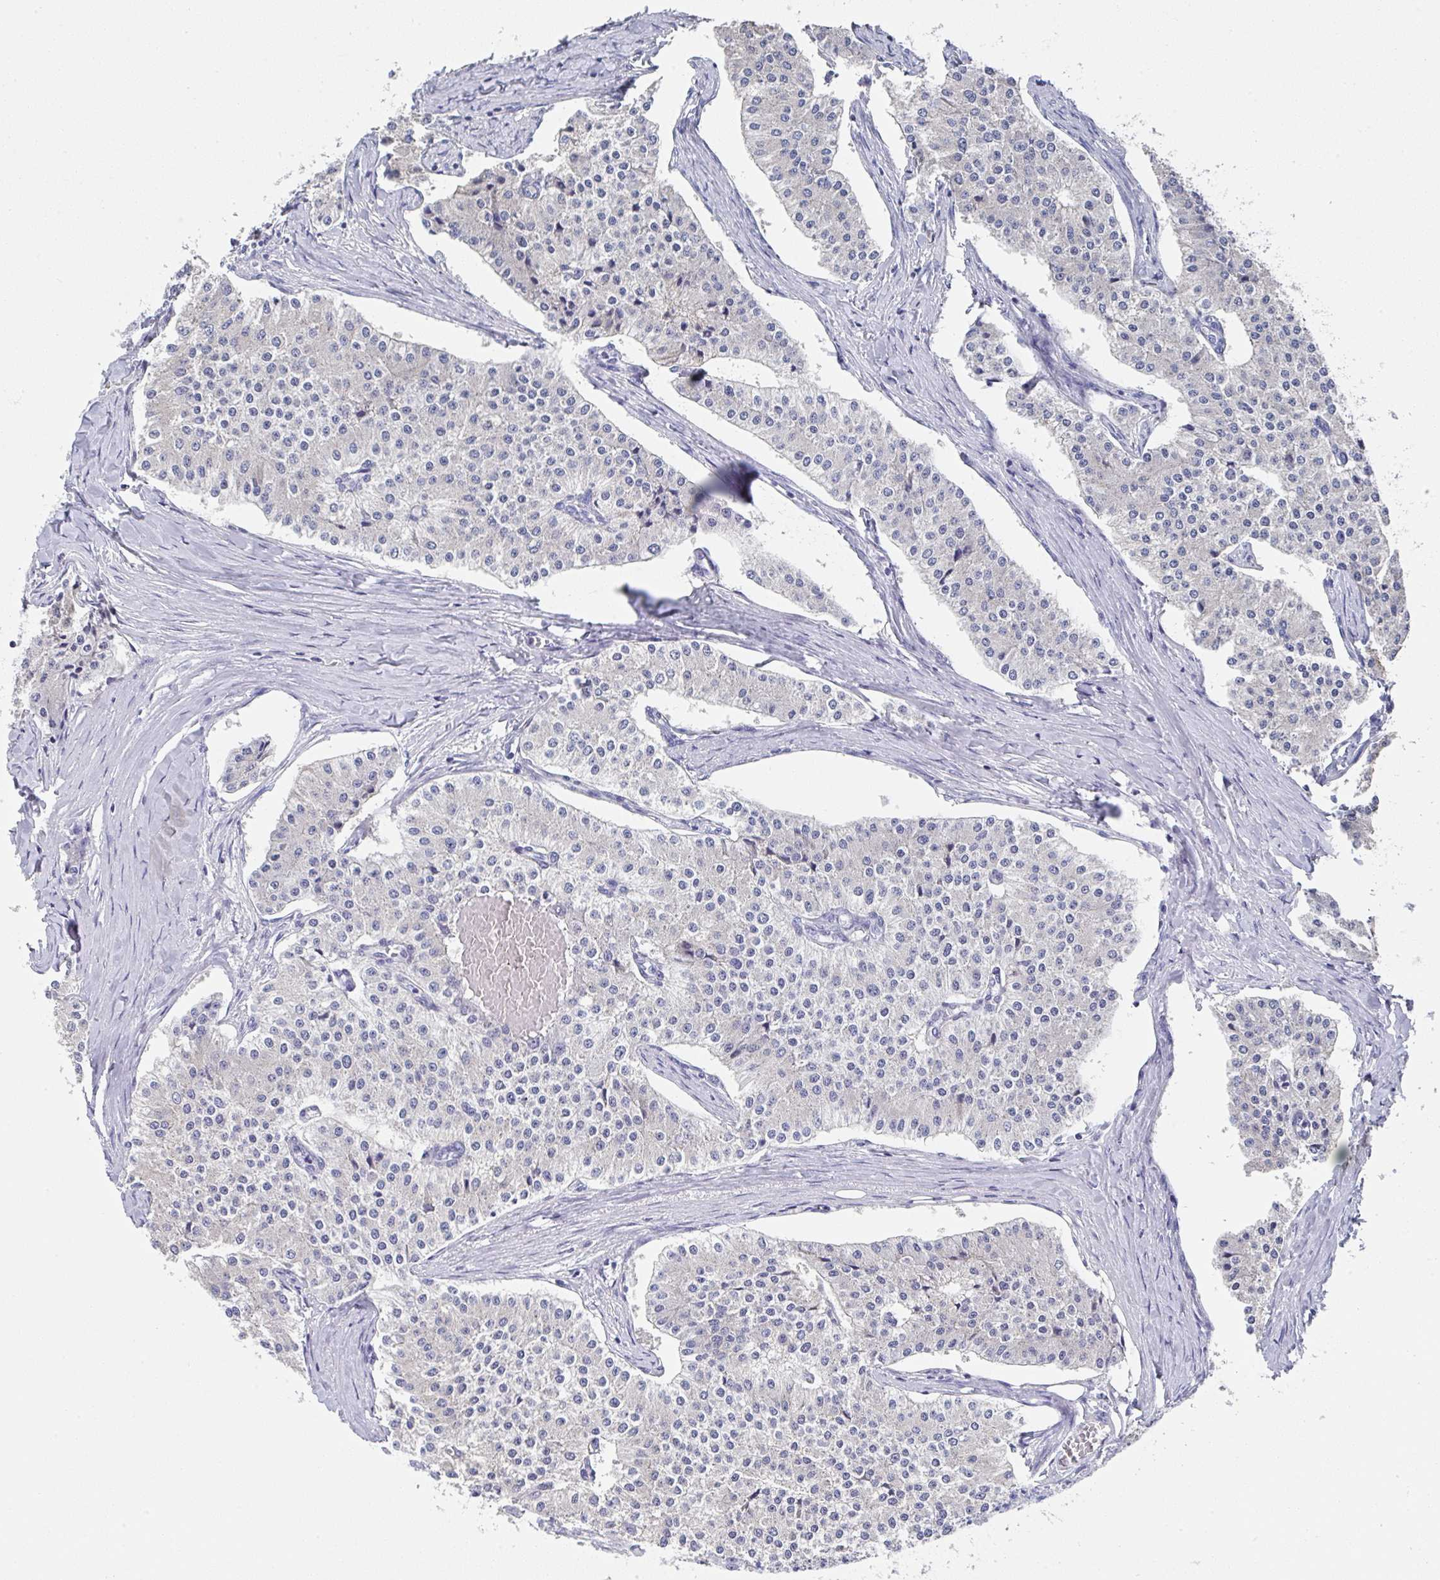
{"staining": {"intensity": "negative", "quantity": "none", "location": "none"}, "tissue": "carcinoid", "cell_type": "Tumor cells", "image_type": "cancer", "snomed": [{"axis": "morphology", "description": "Carcinoid, malignant, NOS"}, {"axis": "topography", "description": "Colon"}], "caption": "IHC of human malignant carcinoid displays no staining in tumor cells.", "gene": "TNFRSF8", "patient": {"sex": "female", "age": 52}}